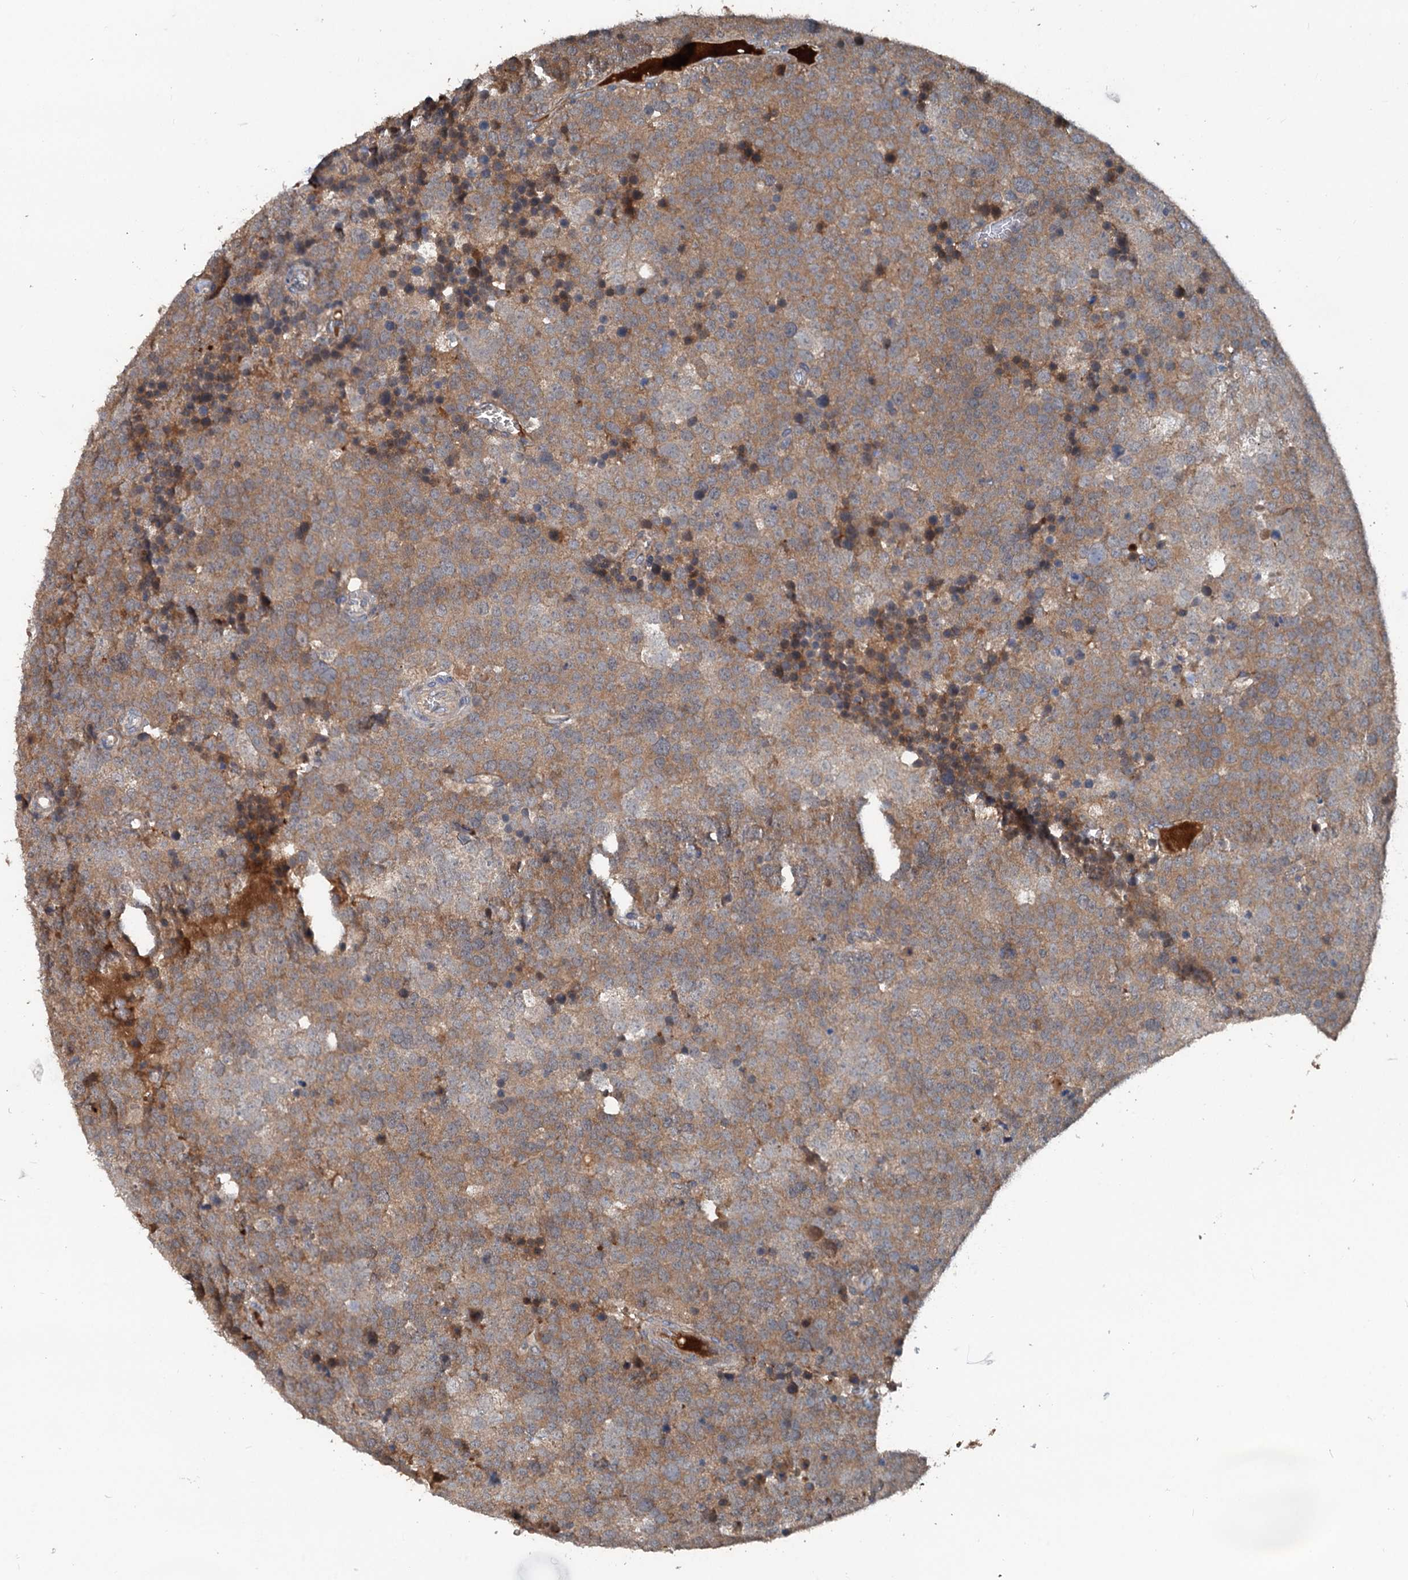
{"staining": {"intensity": "moderate", "quantity": ">75%", "location": "cytoplasmic/membranous"}, "tissue": "testis cancer", "cell_type": "Tumor cells", "image_type": "cancer", "snomed": [{"axis": "morphology", "description": "Seminoma, NOS"}, {"axis": "topography", "description": "Testis"}], "caption": "Moderate cytoplasmic/membranous positivity for a protein is seen in about >75% of tumor cells of testis seminoma using immunohistochemistry.", "gene": "TEDC1", "patient": {"sex": "male", "age": 71}}